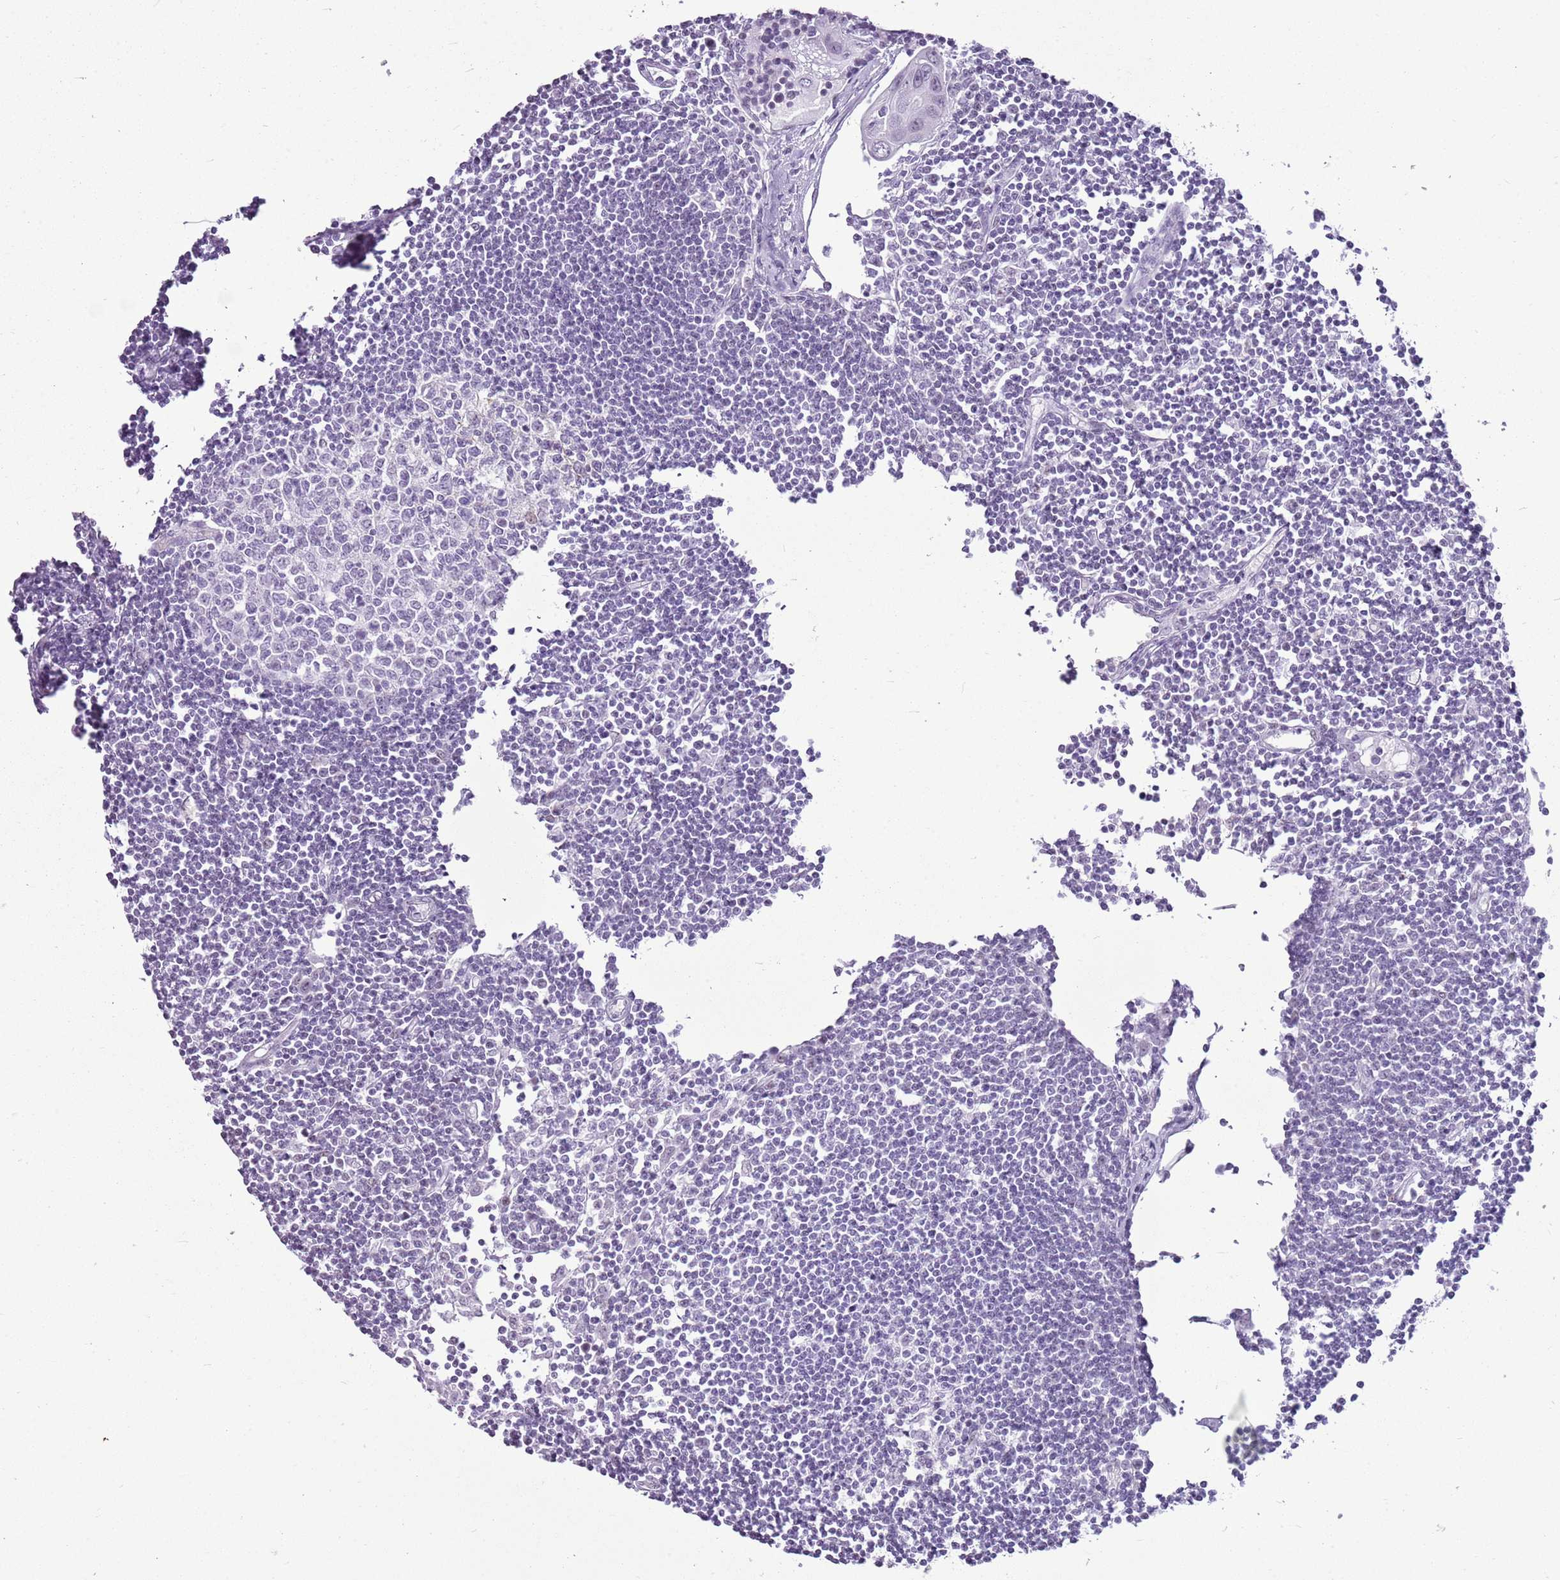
{"staining": {"intensity": "negative", "quantity": "none", "location": "none"}, "tissue": "lymph node", "cell_type": "Germinal center cells", "image_type": "normal", "snomed": [{"axis": "morphology", "description": "Normal tissue, NOS"}, {"axis": "topography", "description": "Lymph node"}], "caption": "An image of human lymph node is negative for staining in germinal center cells. Nuclei are stained in blue.", "gene": "RPL3L", "patient": {"sex": "female", "age": 11}}